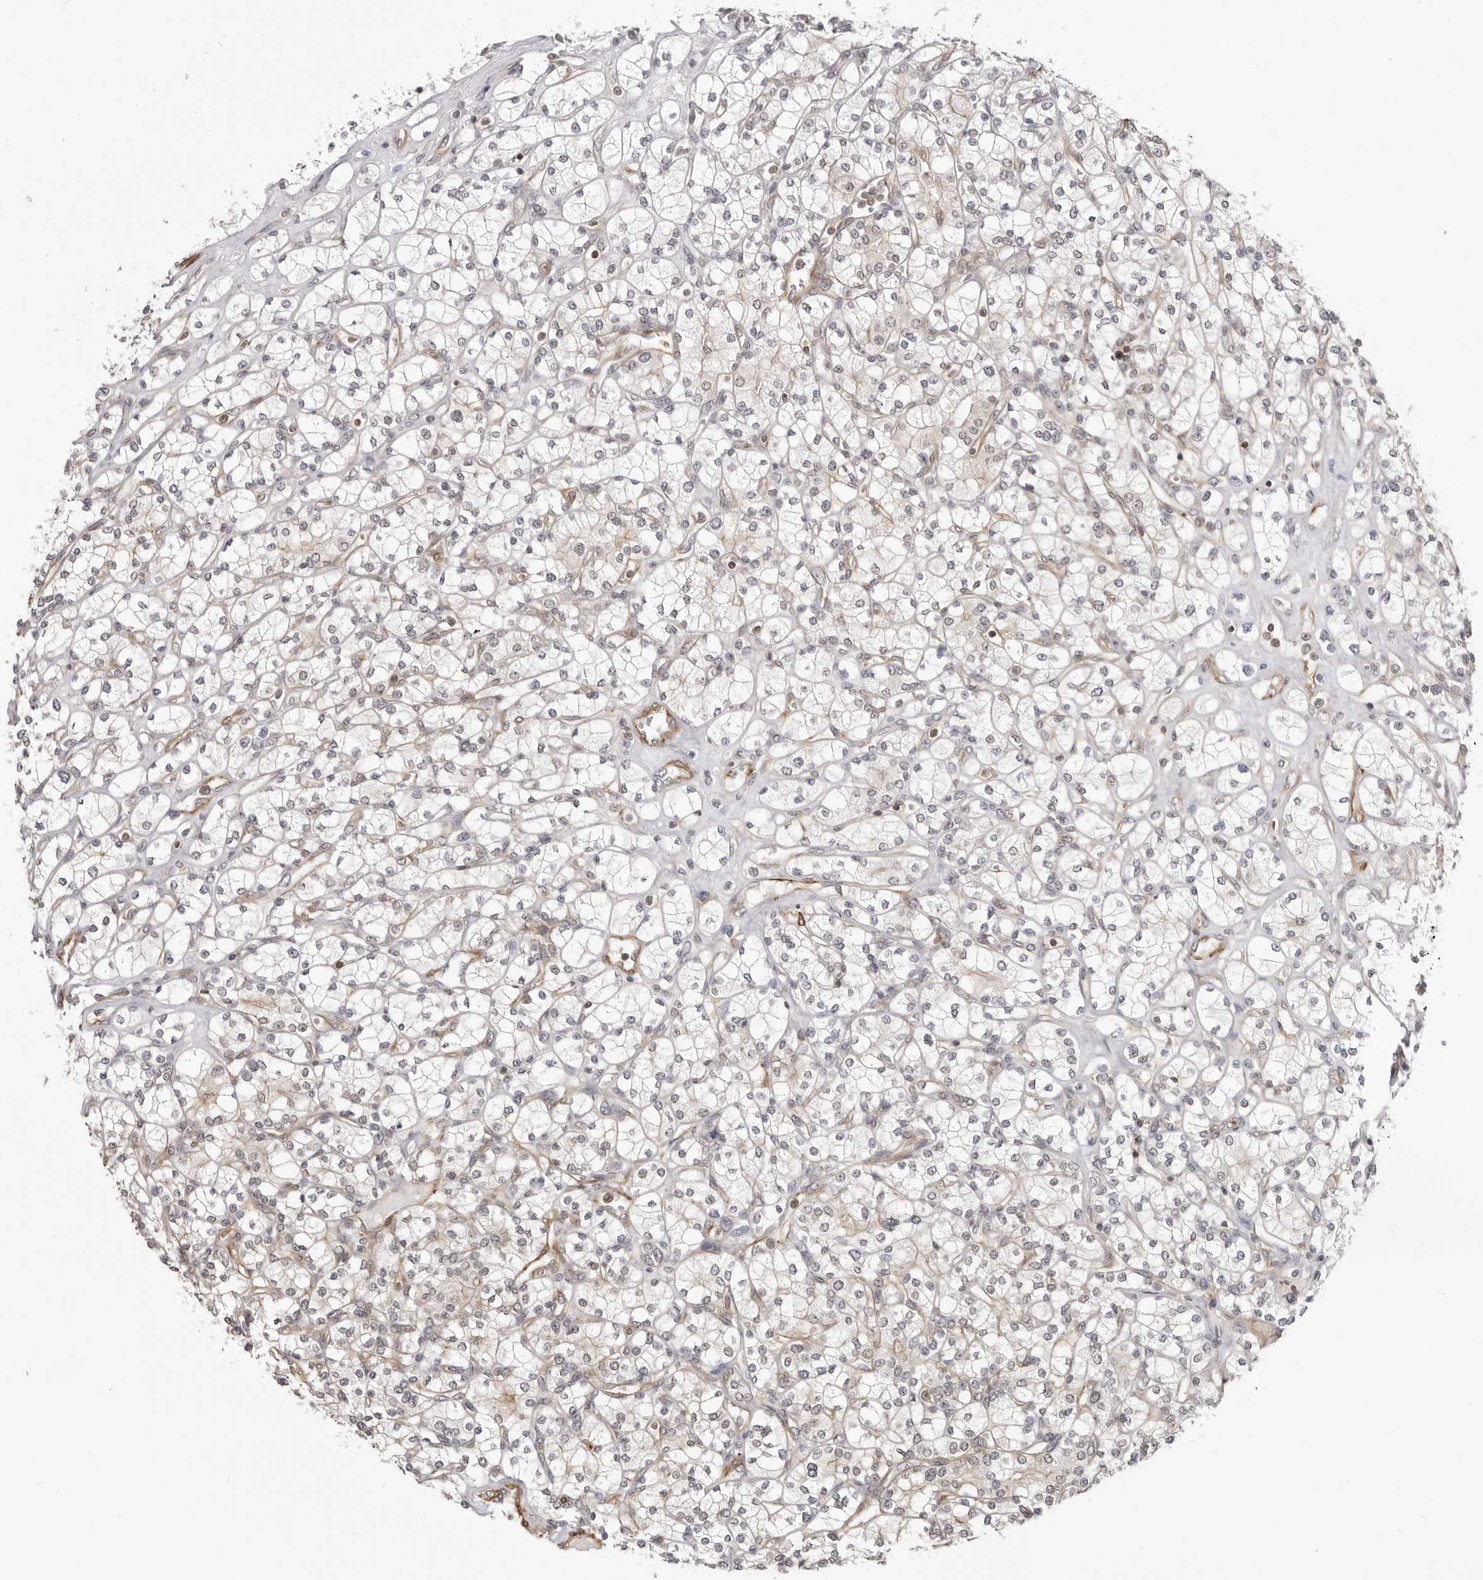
{"staining": {"intensity": "negative", "quantity": "none", "location": "none"}, "tissue": "renal cancer", "cell_type": "Tumor cells", "image_type": "cancer", "snomed": [{"axis": "morphology", "description": "Adenocarcinoma, NOS"}, {"axis": "topography", "description": "Kidney"}], "caption": "High power microscopy image of an IHC micrograph of renal cancer (adenocarcinoma), revealing no significant positivity in tumor cells.", "gene": "UNK", "patient": {"sex": "male", "age": 77}}